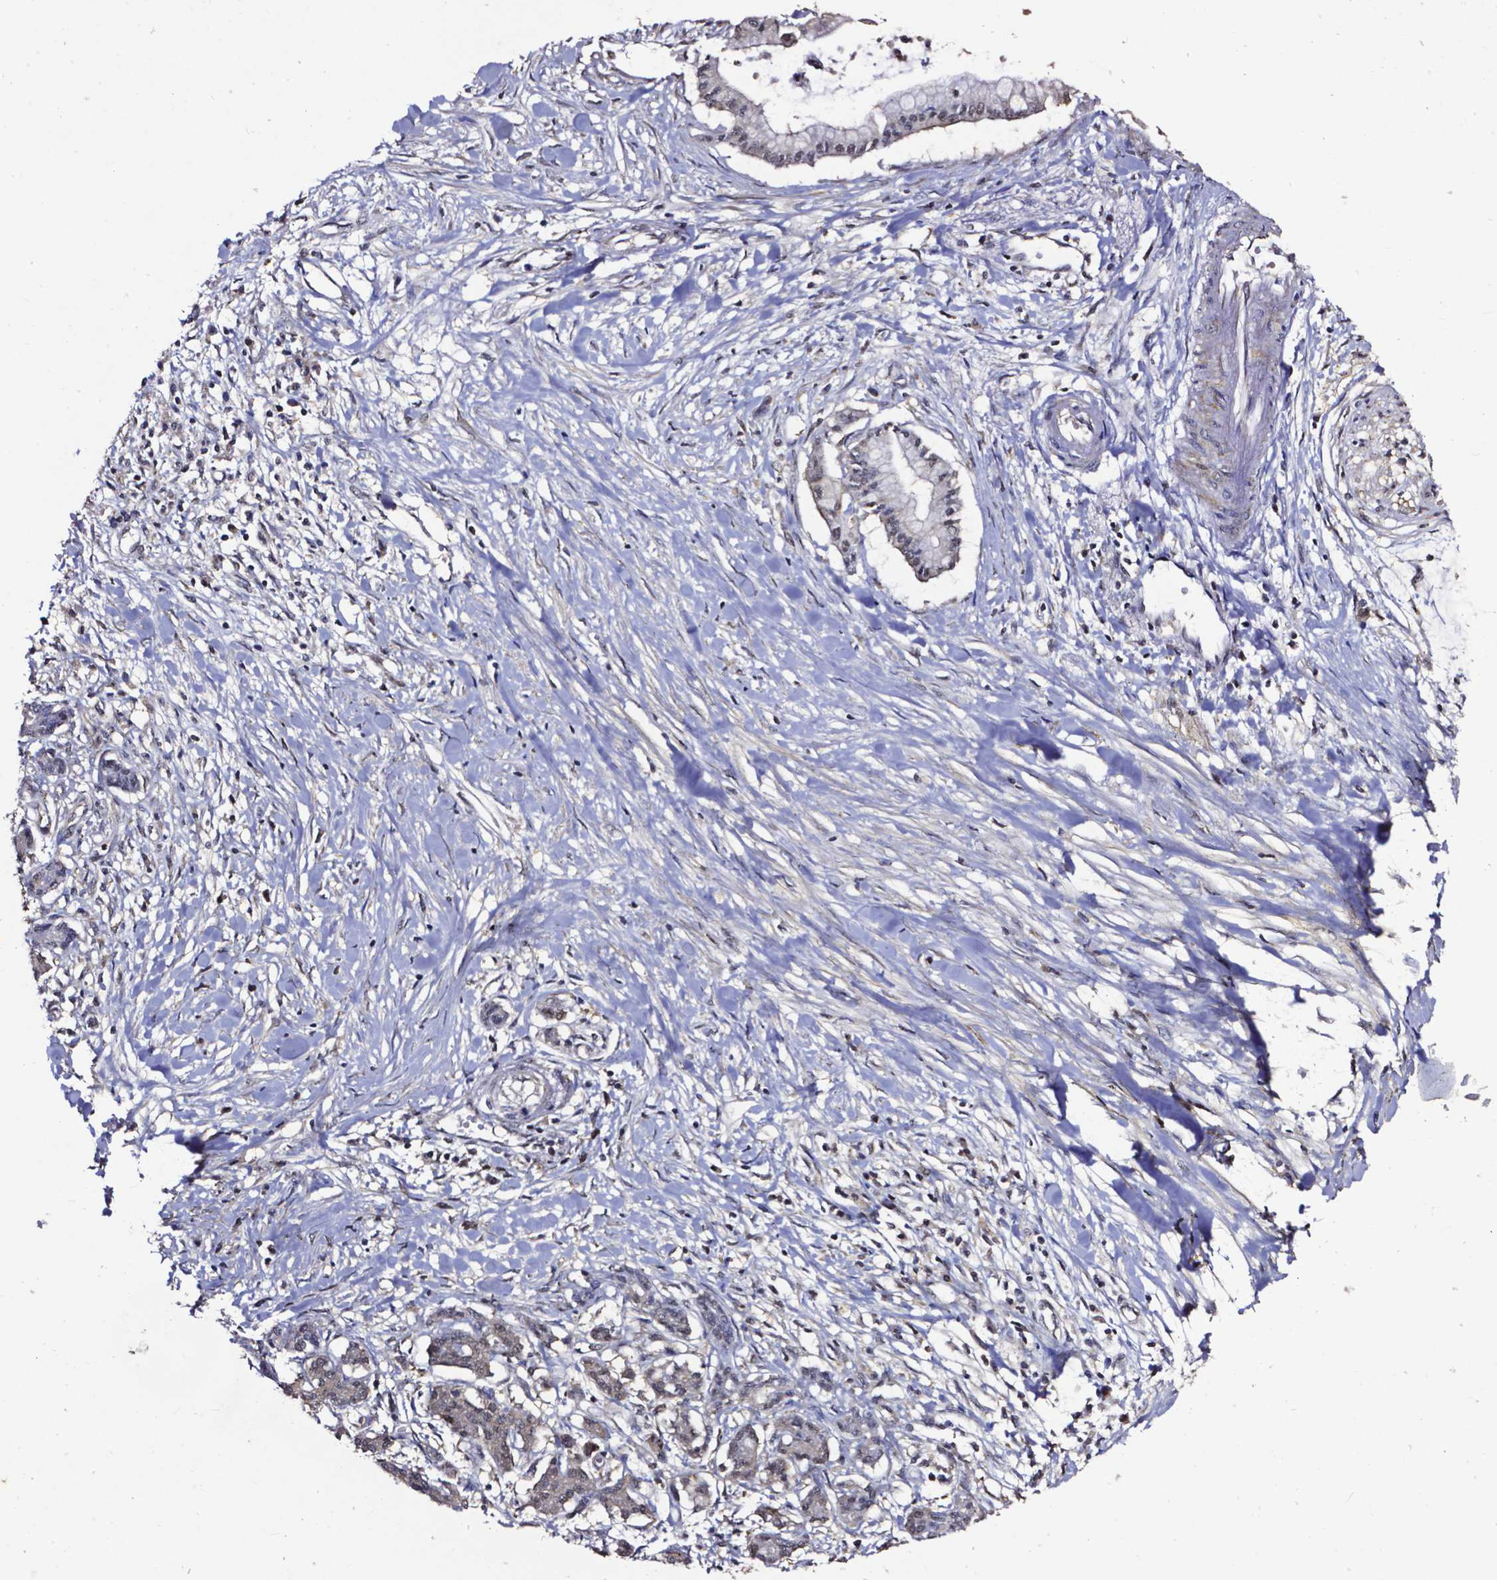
{"staining": {"intensity": "negative", "quantity": "none", "location": "none"}, "tissue": "pancreatic cancer", "cell_type": "Tumor cells", "image_type": "cancer", "snomed": [{"axis": "morphology", "description": "Adenocarcinoma, NOS"}, {"axis": "topography", "description": "Pancreas"}], "caption": "Micrograph shows no significant protein staining in tumor cells of adenocarcinoma (pancreatic). The staining was performed using DAB (3,3'-diaminobenzidine) to visualize the protein expression in brown, while the nuclei were stained in blue with hematoxylin (Magnification: 20x).", "gene": "OTUB1", "patient": {"sex": "male", "age": 48}}